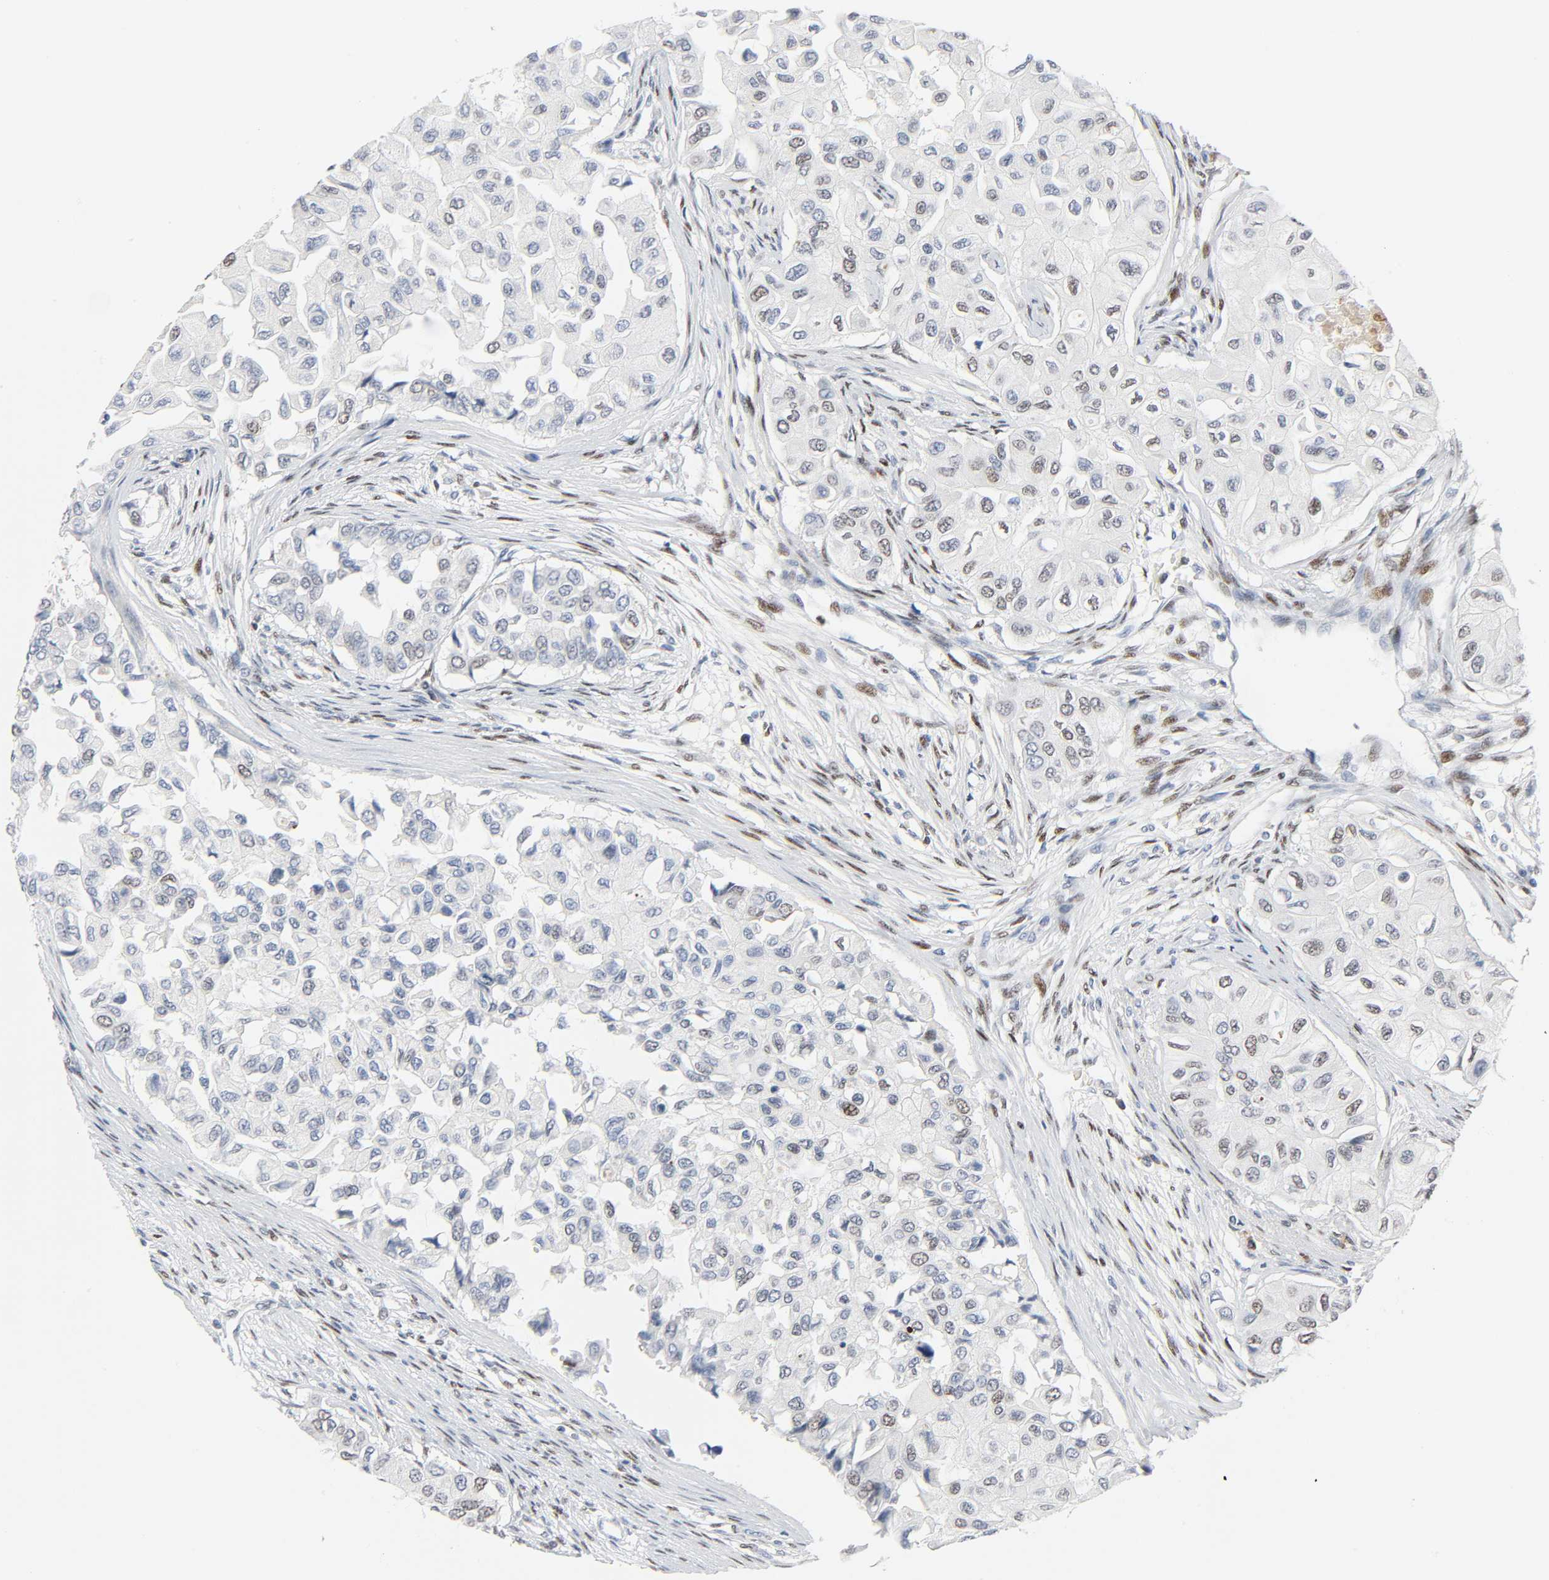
{"staining": {"intensity": "weak", "quantity": "25%-75%", "location": "nuclear"}, "tissue": "breast cancer", "cell_type": "Tumor cells", "image_type": "cancer", "snomed": [{"axis": "morphology", "description": "Duct carcinoma"}, {"axis": "topography", "description": "Breast"}], "caption": "Protein expression by immunohistochemistry reveals weak nuclear positivity in approximately 25%-75% of tumor cells in breast cancer (infiltrating ductal carcinoma).", "gene": "CREBBP", "patient": {"sex": "female", "age": 37}}